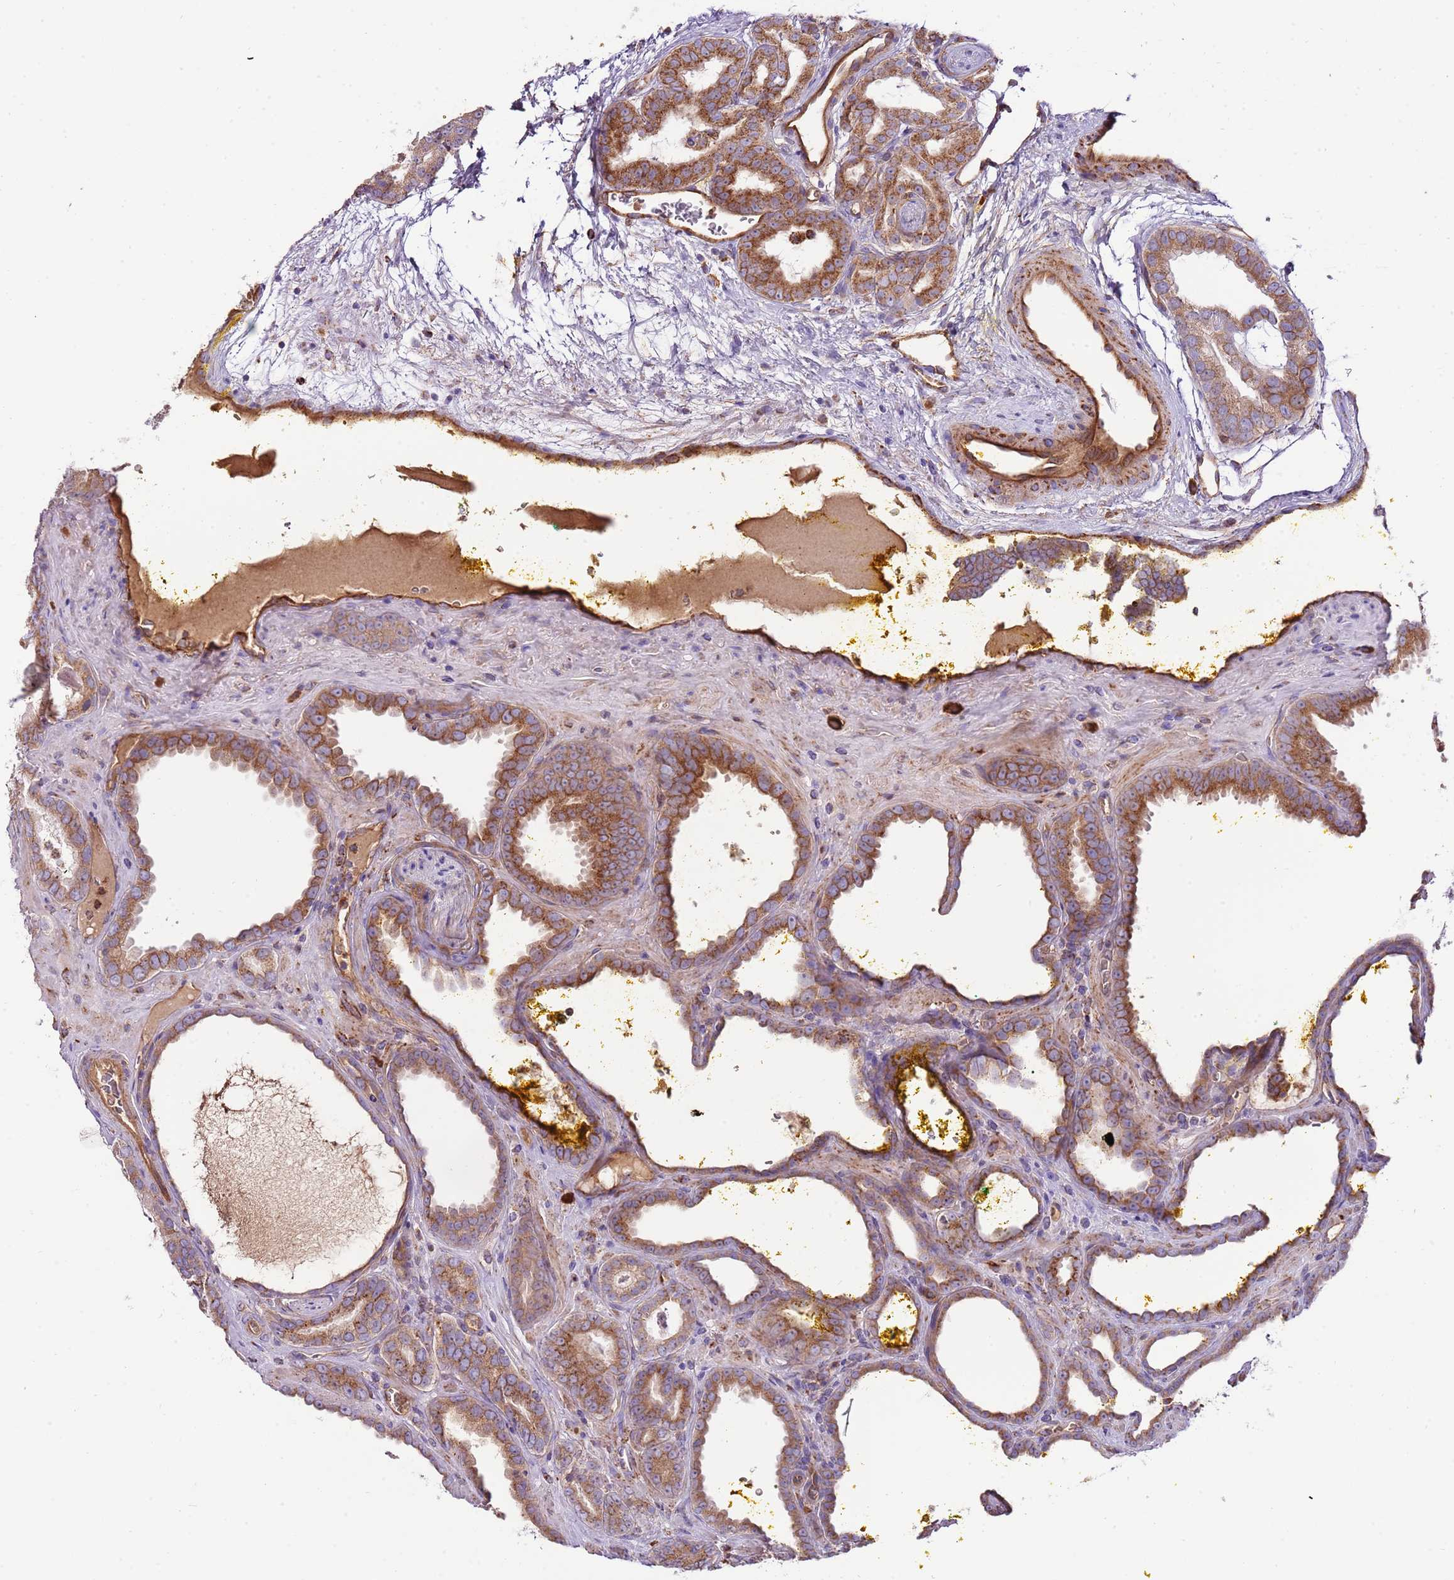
{"staining": {"intensity": "strong", "quantity": ">75%", "location": "cytoplasmic/membranous"}, "tissue": "prostate cancer", "cell_type": "Tumor cells", "image_type": "cancer", "snomed": [{"axis": "morphology", "description": "Adenocarcinoma, High grade"}, {"axis": "topography", "description": "Prostate"}], "caption": "A brown stain labels strong cytoplasmic/membranous positivity of a protein in prostate adenocarcinoma (high-grade) tumor cells.", "gene": "DOCK6", "patient": {"sex": "male", "age": 72}}